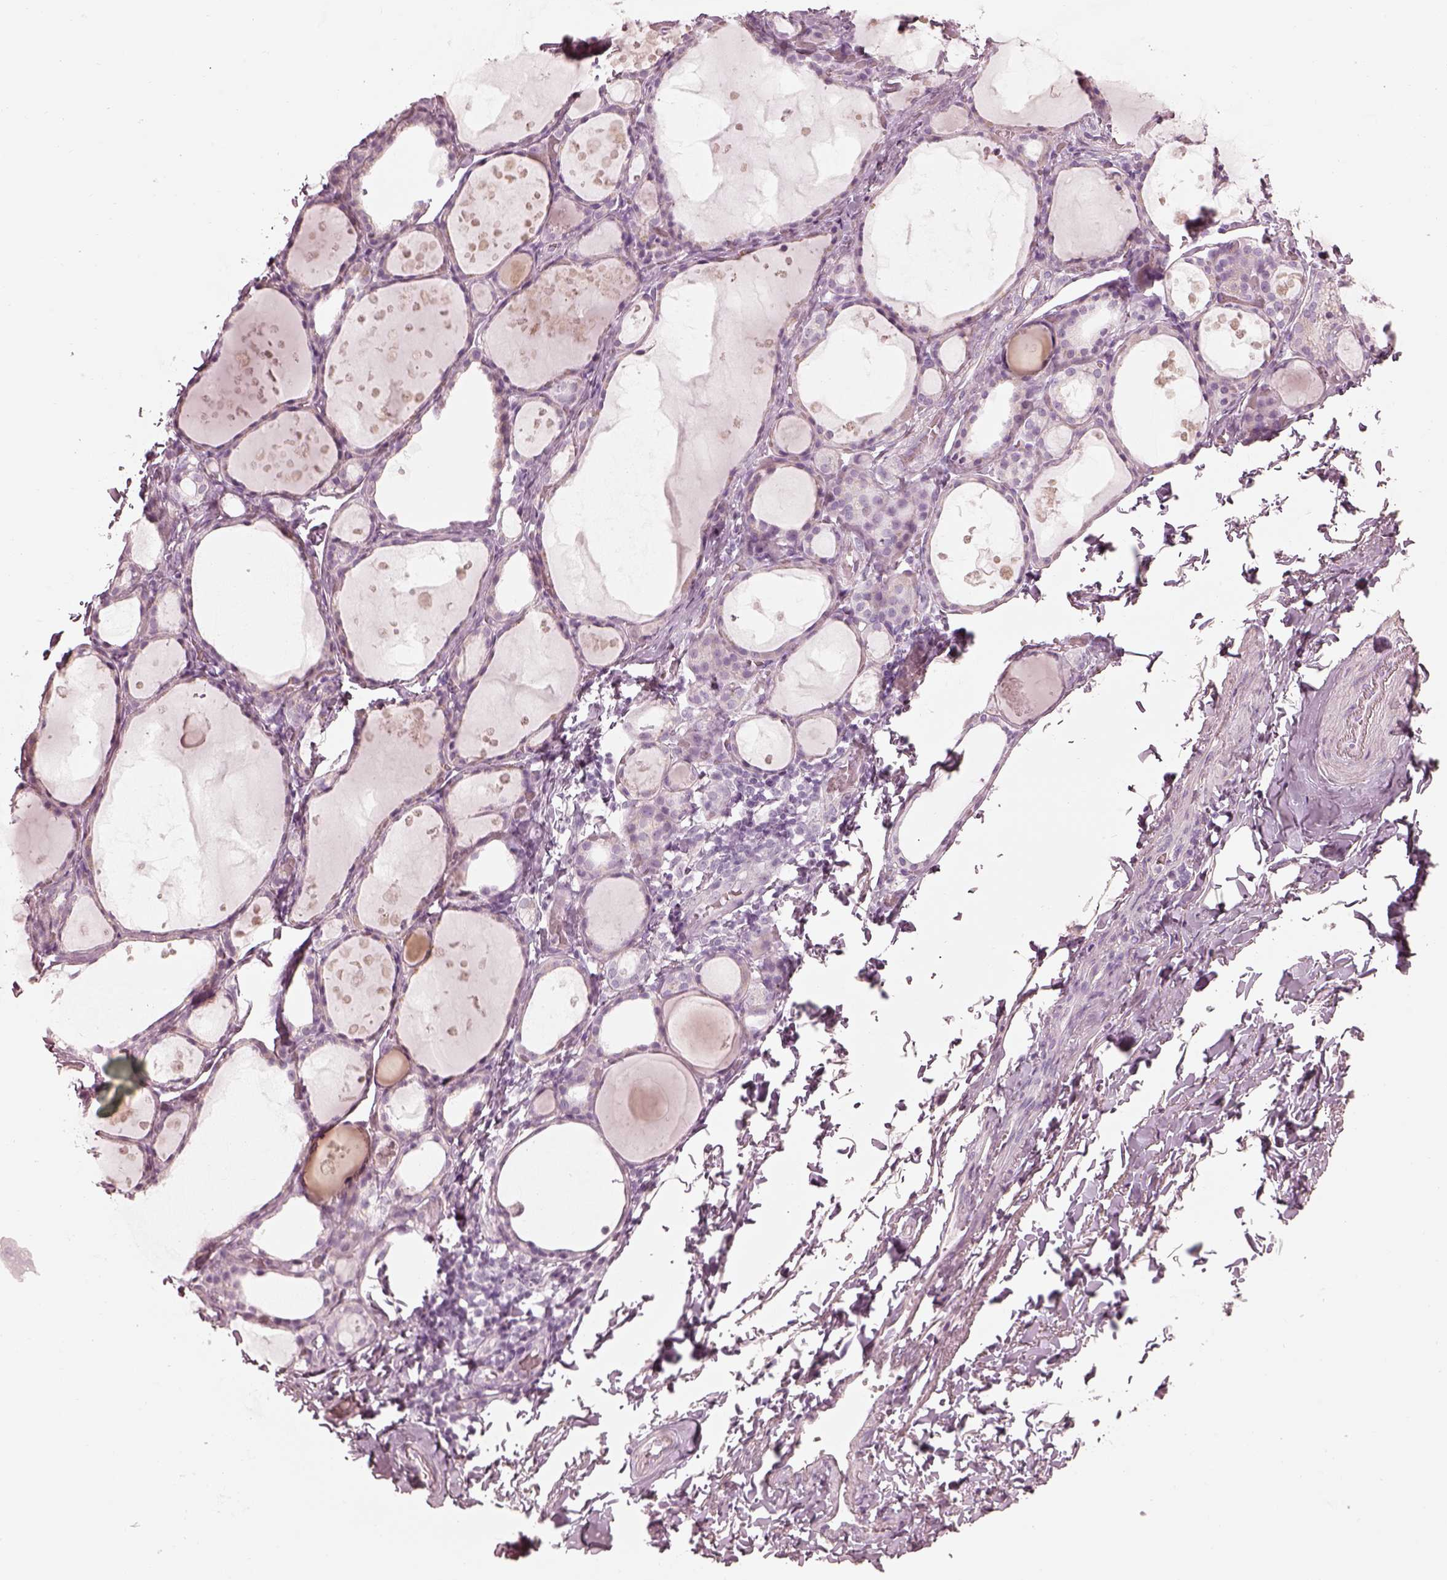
{"staining": {"intensity": "negative", "quantity": "none", "location": "none"}, "tissue": "thyroid gland", "cell_type": "Glandular cells", "image_type": "normal", "snomed": [{"axis": "morphology", "description": "Normal tissue, NOS"}, {"axis": "topography", "description": "Thyroid gland"}], "caption": "Photomicrograph shows no protein staining in glandular cells of normal thyroid gland.", "gene": "RSPH9", "patient": {"sex": "male", "age": 68}}